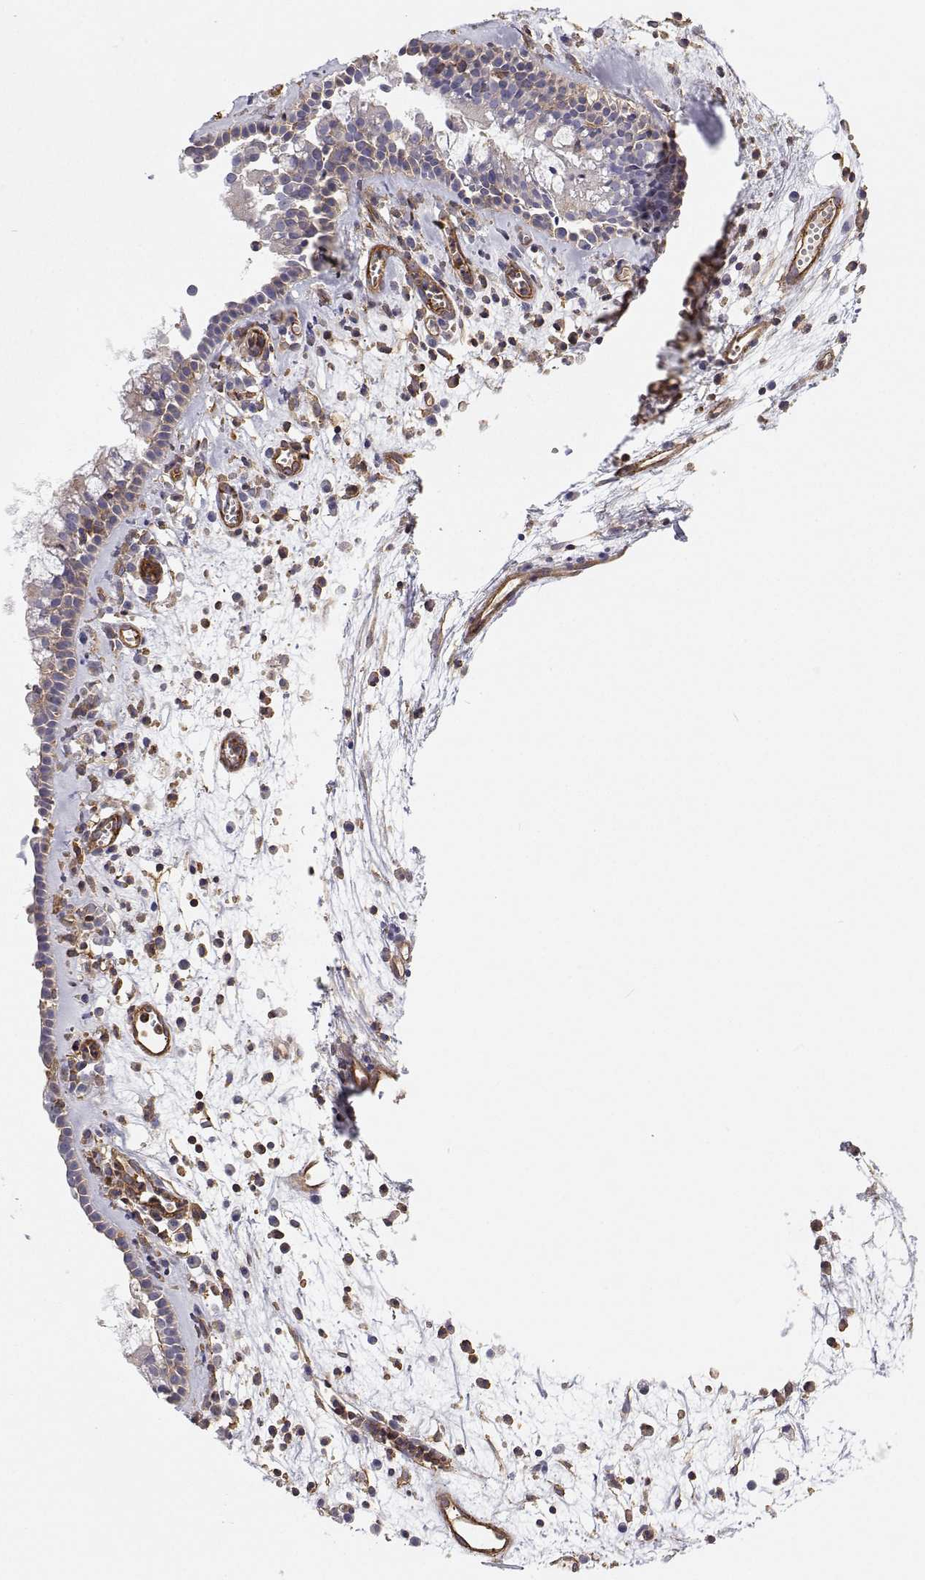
{"staining": {"intensity": "negative", "quantity": "none", "location": "none"}, "tissue": "nasopharynx", "cell_type": "Respiratory epithelial cells", "image_type": "normal", "snomed": [{"axis": "morphology", "description": "Normal tissue, NOS"}, {"axis": "topography", "description": "Nasopharynx"}], "caption": "The immunohistochemistry histopathology image has no significant staining in respiratory epithelial cells of nasopharynx. (DAB (3,3'-diaminobenzidine) IHC, high magnification).", "gene": "MYH9", "patient": {"sex": "female", "age": 52}}